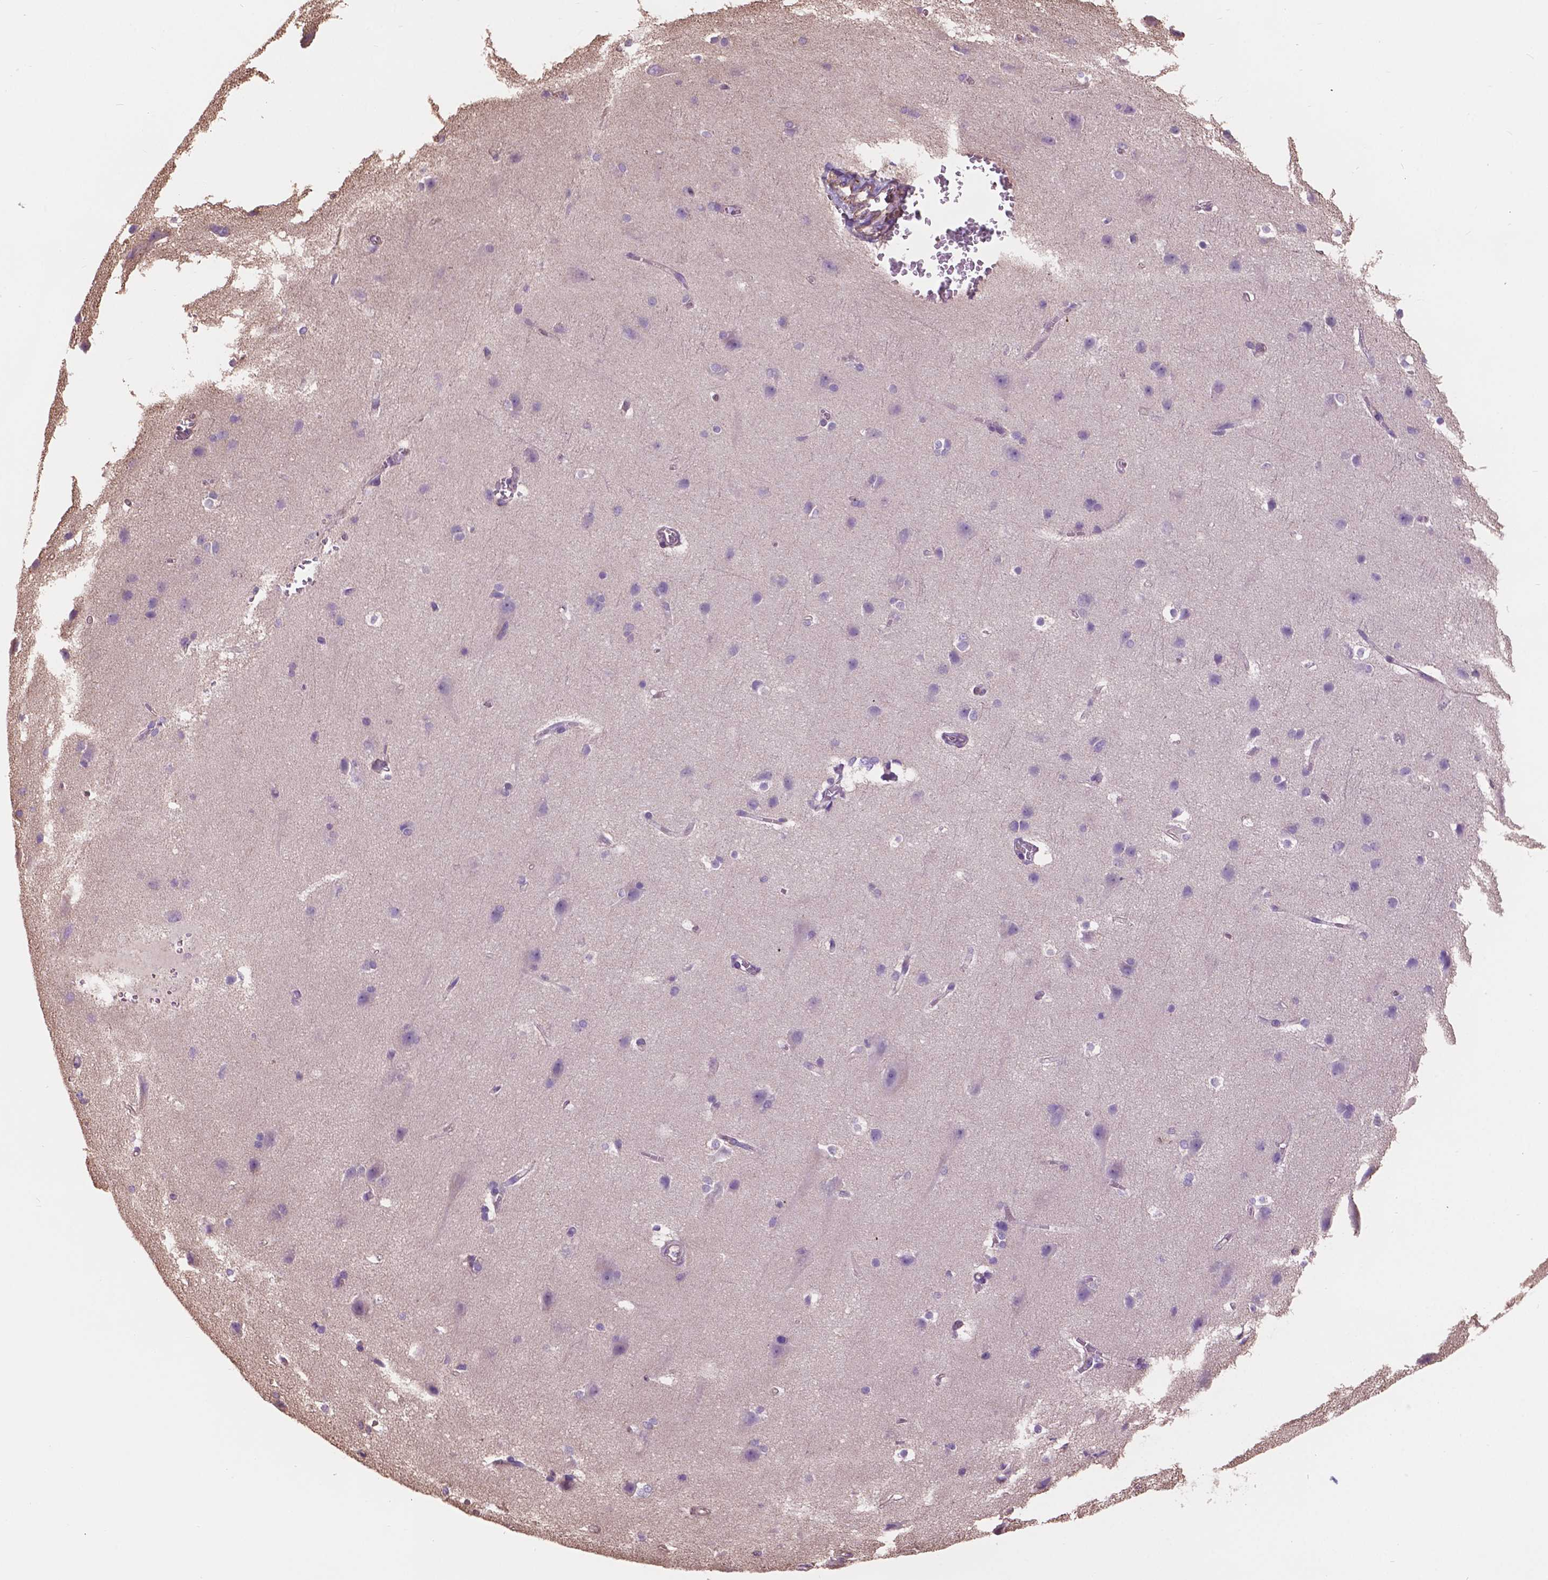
{"staining": {"intensity": "strong", "quantity": ">75%", "location": "cytoplasmic/membranous,nuclear"}, "tissue": "cerebral cortex", "cell_type": "Endothelial cells", "image_type": "normal", "snomed": [{"axis": "morphology", "description": "Normal tissue, NOS"}, {"axis": "topography", "description": "Cerebral cortex"}], "caption": "IHC micrograph of unremarkable cerebral cortex stained for a protein (brown), which exhibits high levels of strong cytoplasmic/membranous,nuclear expression in about >75% of endothelial cells.", "gene": "NIPA2", "patient": {"sex": "male", "age": 37}}